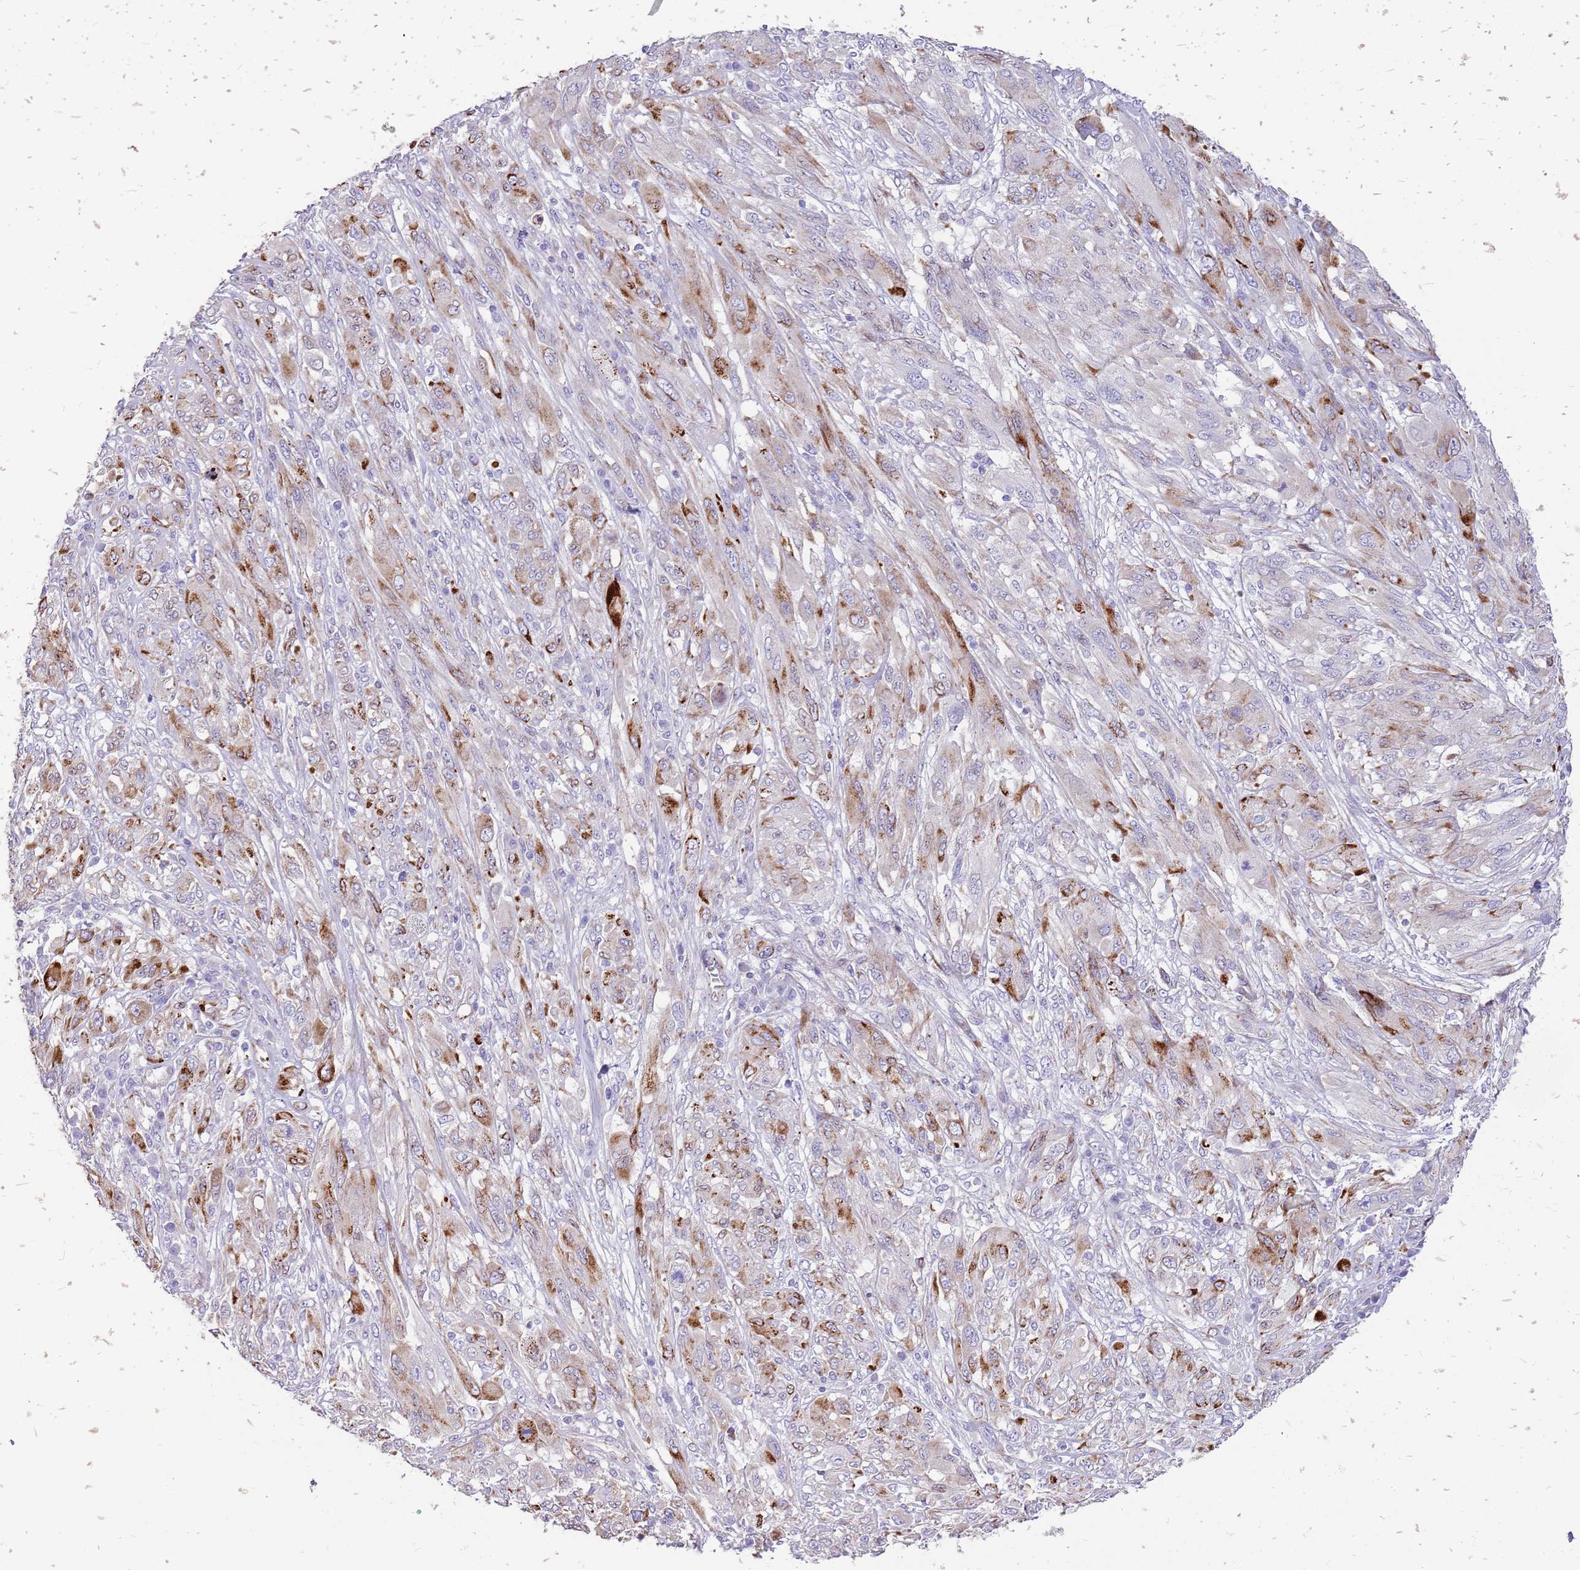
{"staining": {"intensity": "strong", "quantity": "25%-75%", "location": "cytoplasmic/membranous"}, "tissue": "melanoma", "cell_type": "Tumor cells", "image_type": "cancer", "snomed": [{"axis": "morphology", "description": "Malignant melanoma, NOS"}, {"axis": "topography", "description": "Skin"}], "caption": "Immunohistochemical staining of malignant melanoma shows strong cytoplasmic/membranous protein positivity in about 25%-75% of tumor cells. The staining is performed using DAB brown chromogen to label protein expression. The nuclei are counter-stained blue using hematoxylin.", "gene": "ZDHHC1", "patient": {"sex": "female", "age": 91}}